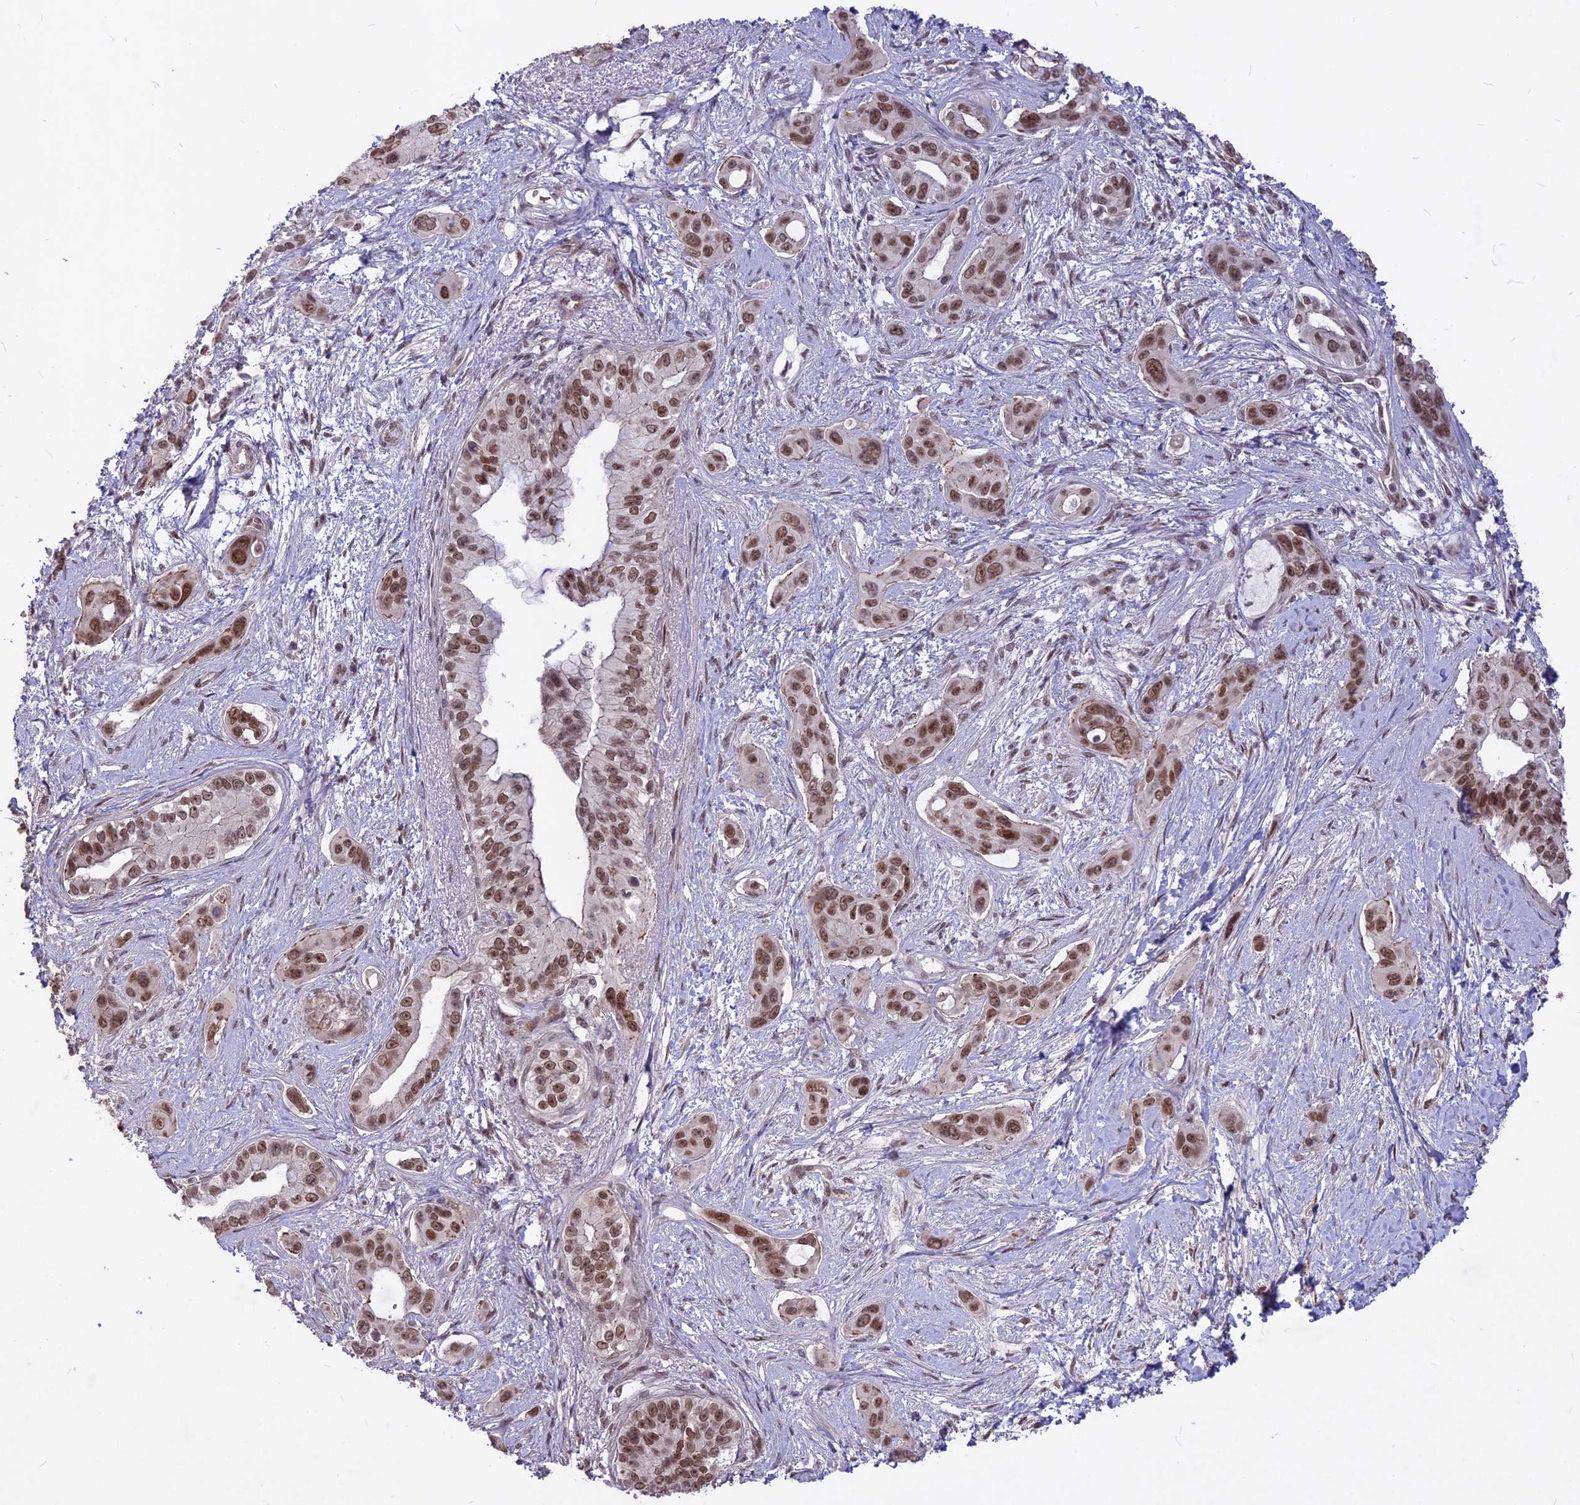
{"staining": {"intensity": "moderate", "quantity": ">75%", "location": "nuclear"}, "tissue": "pancreatic cancer", "cell_type": "Tumor cells", "image_type": "cancer", "snomed": [{"axis": "morphology", "description": "Adenocarcinoma, NOS"}, {"axis": "topography", "description": "Pancreas"}], "caption": "A brown stain highlights moderate nuclear staining of a protein in pancreatic cancer (adenocarcinoma) tumor cells.", "gene": "DIS3", "patient": {"sex": "male", "age": 72}}